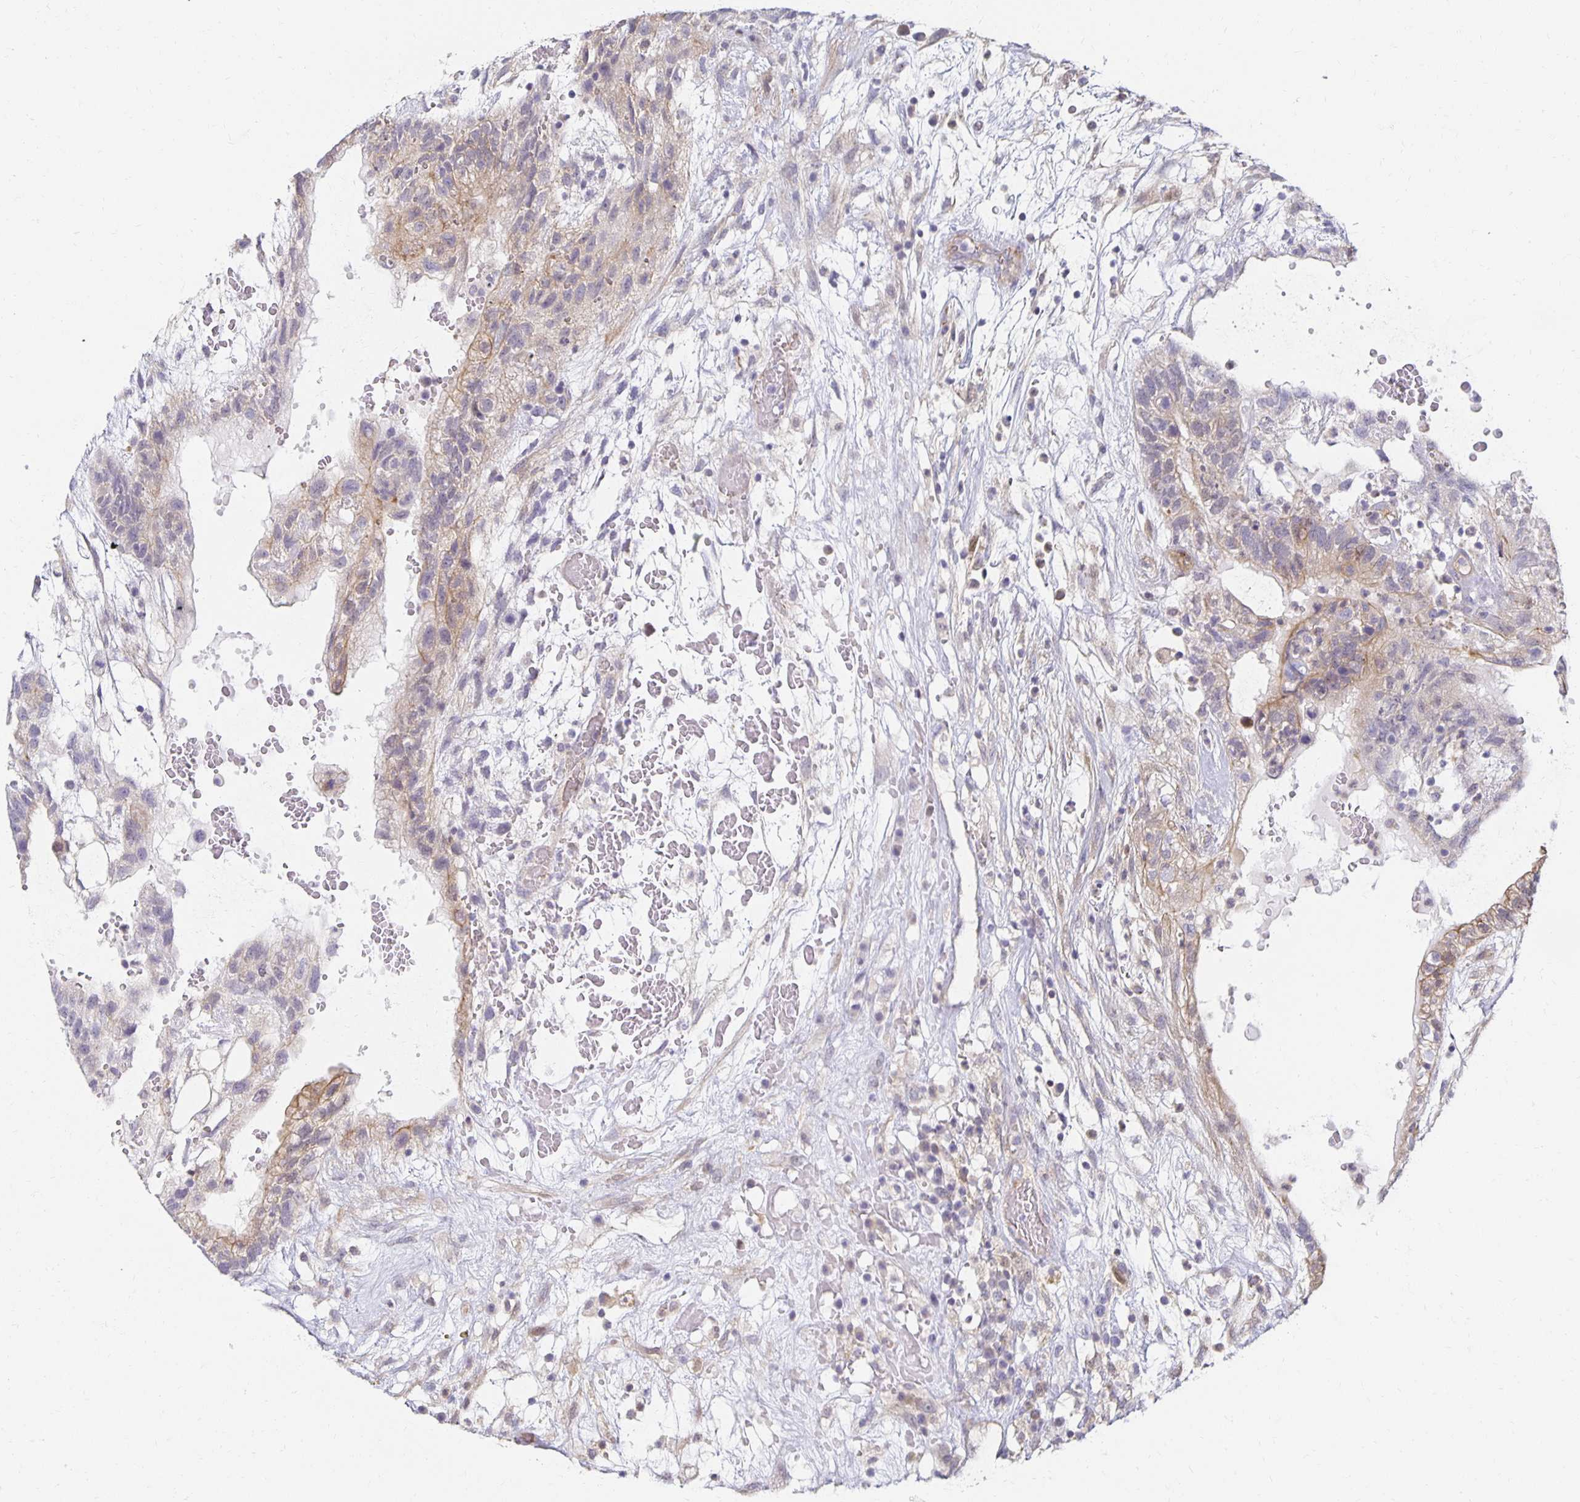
{"staining": {"intensity": "weak", "quantity": "25%-75%", "location": "cytoplasmic/membranous"}, "tissue": "testis cancer", "cell_type": "Tumor cells", "image_type": "cancer", "snomed": [{"axis": "morphology", "description": "Normal tissue, NOS"}, {"axis": "morphology", "description": "Carcinoma, Embryonal, NOS"}, {"axis": "topography", "description": "Testis"}], "caption": "An image showing weak cytoplasmic/membranous positivity in approximately 25%-75% of tumor cells in testis embryonal carcinoma, as visualized by brown immunohistochemical staining.", "gene": "SORL1", "patient": {"sex": "male", "age": 32}}